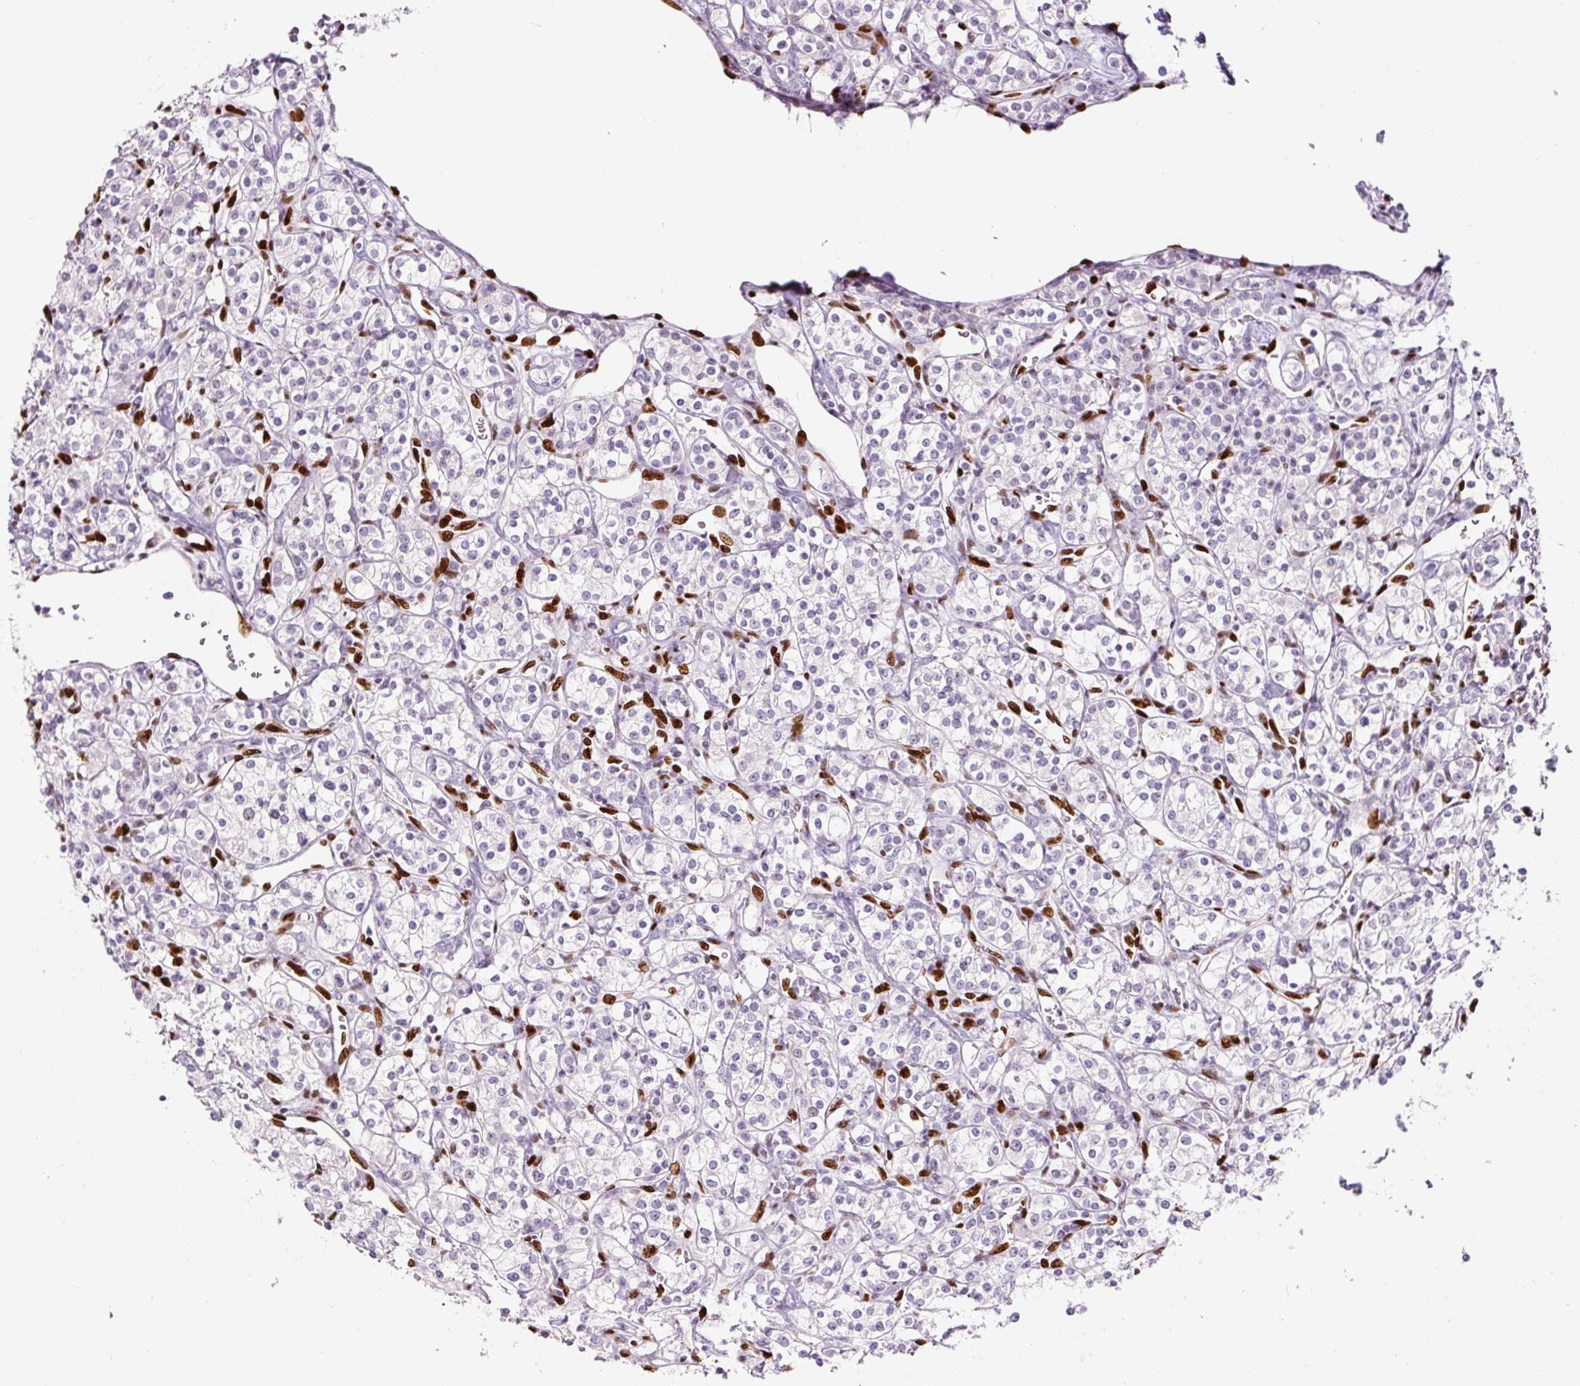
{"staining": {"intensity": "negative", "quantity": "none", "location": "none"}, "tissue": "renal cancer", "cell_type": "Tumor cells", "image_type": "cancer", "snomed": [{"axis": "morphology", "description": "Adenocarcinoma, NOS"}, {"axis": "topography", "description": "Kidney"}], "caption": "Renal cancer (adenocarcinoma) was stained to show a protein in brown. There is no significant expression in tumor cells.", "gene": "ZEB1", "patient": {"sex": "male", "age": 77}}